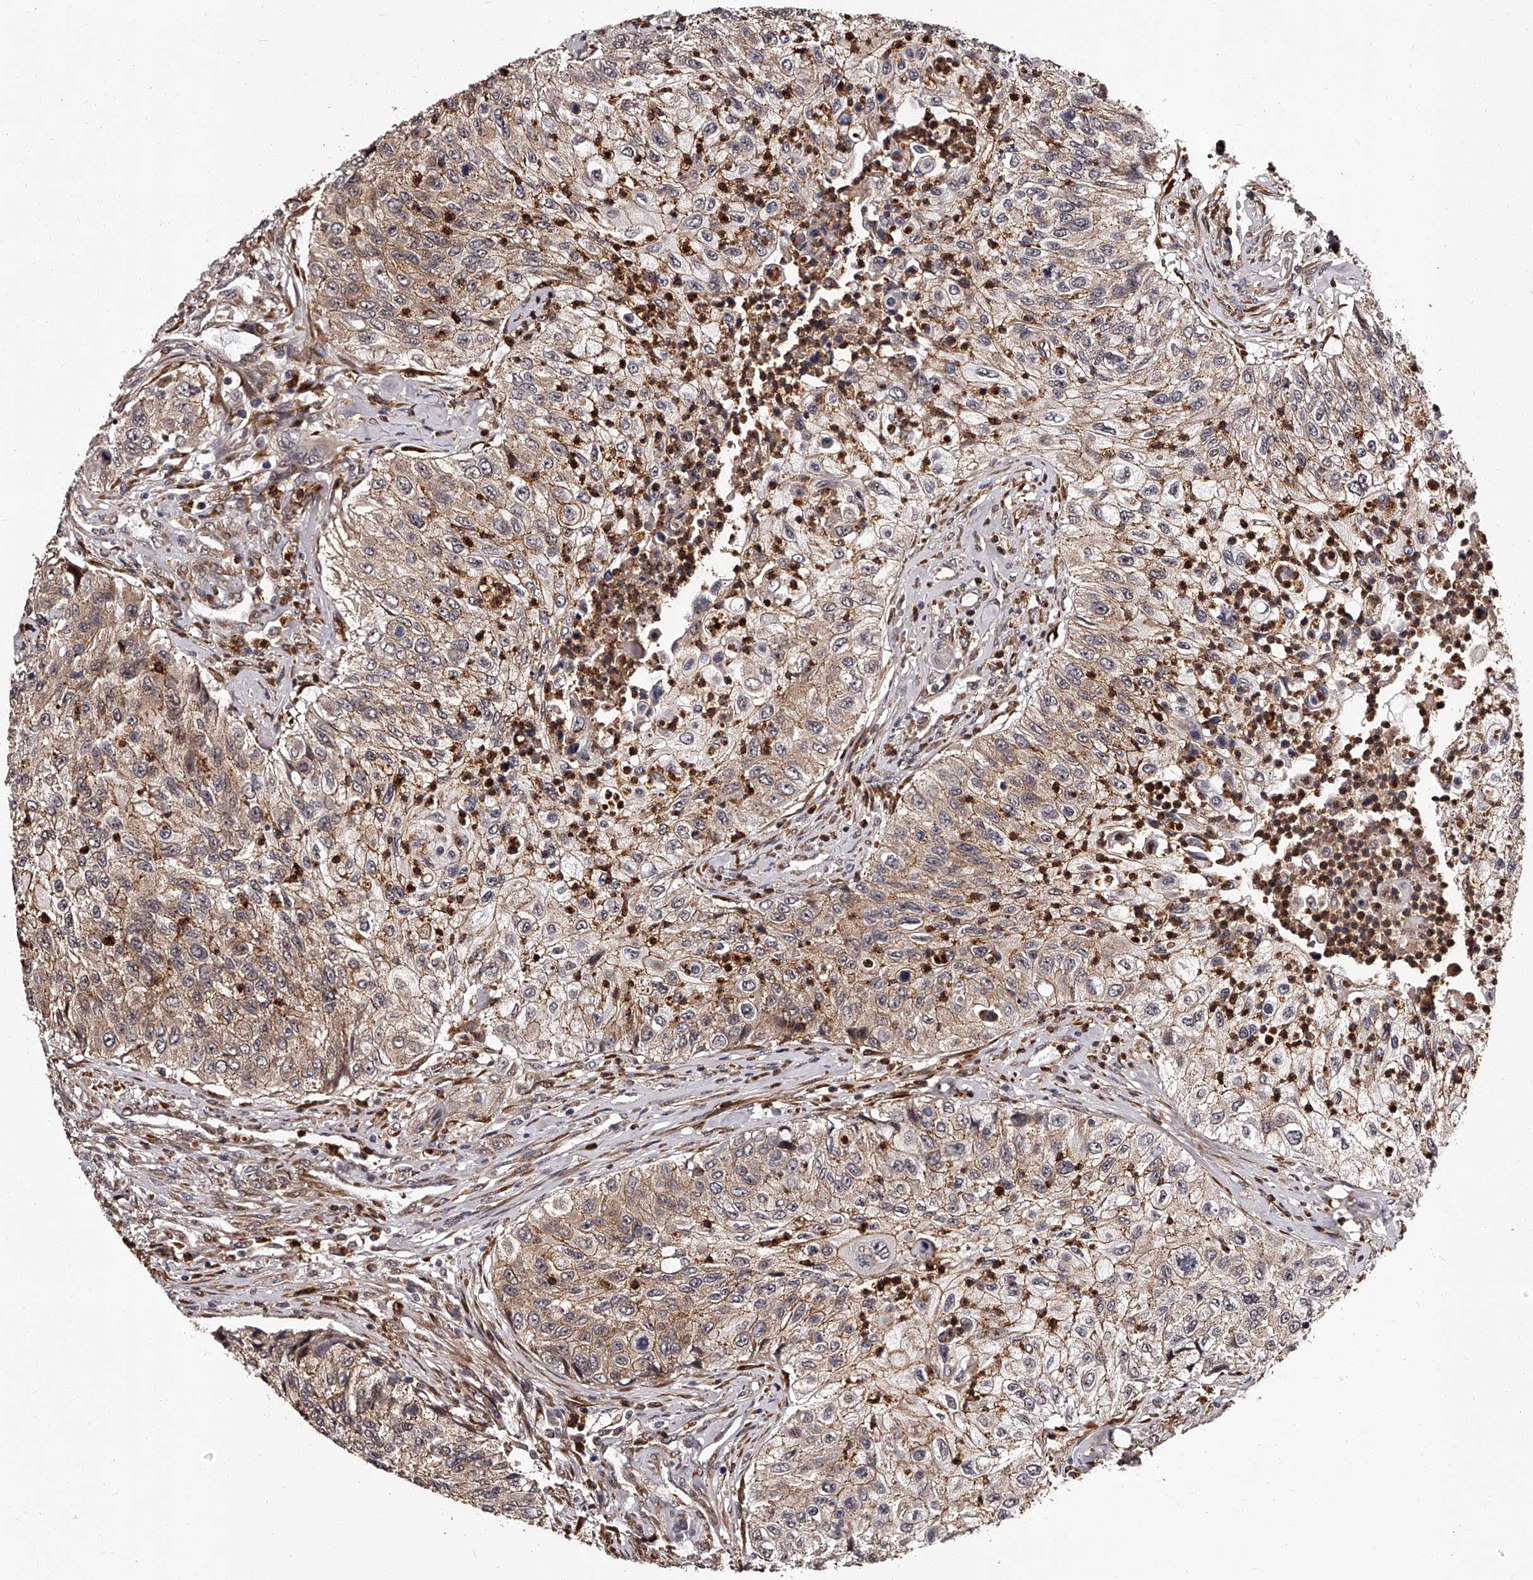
{"staining": {"intensity": "weak", "quantity": ">75%", "location": "cytoplasmic/membranous"}, "tissue": "urothelial cancer", "cell_type": "Tumor cells", "image_type": "cancer", "snomed": [{"axis": "morphology", "description": "Urothelial carcinoma, High grade"}, {"axis": "topography", "description": "Urinary bladder"}], "caption": "A brown stain labels weak cytoplasmic/membranous staining of a protein in human urothelial cancer tumor cells.", "gene": "RSC1A1", "patient": {"sex": "female", "age": 60}}